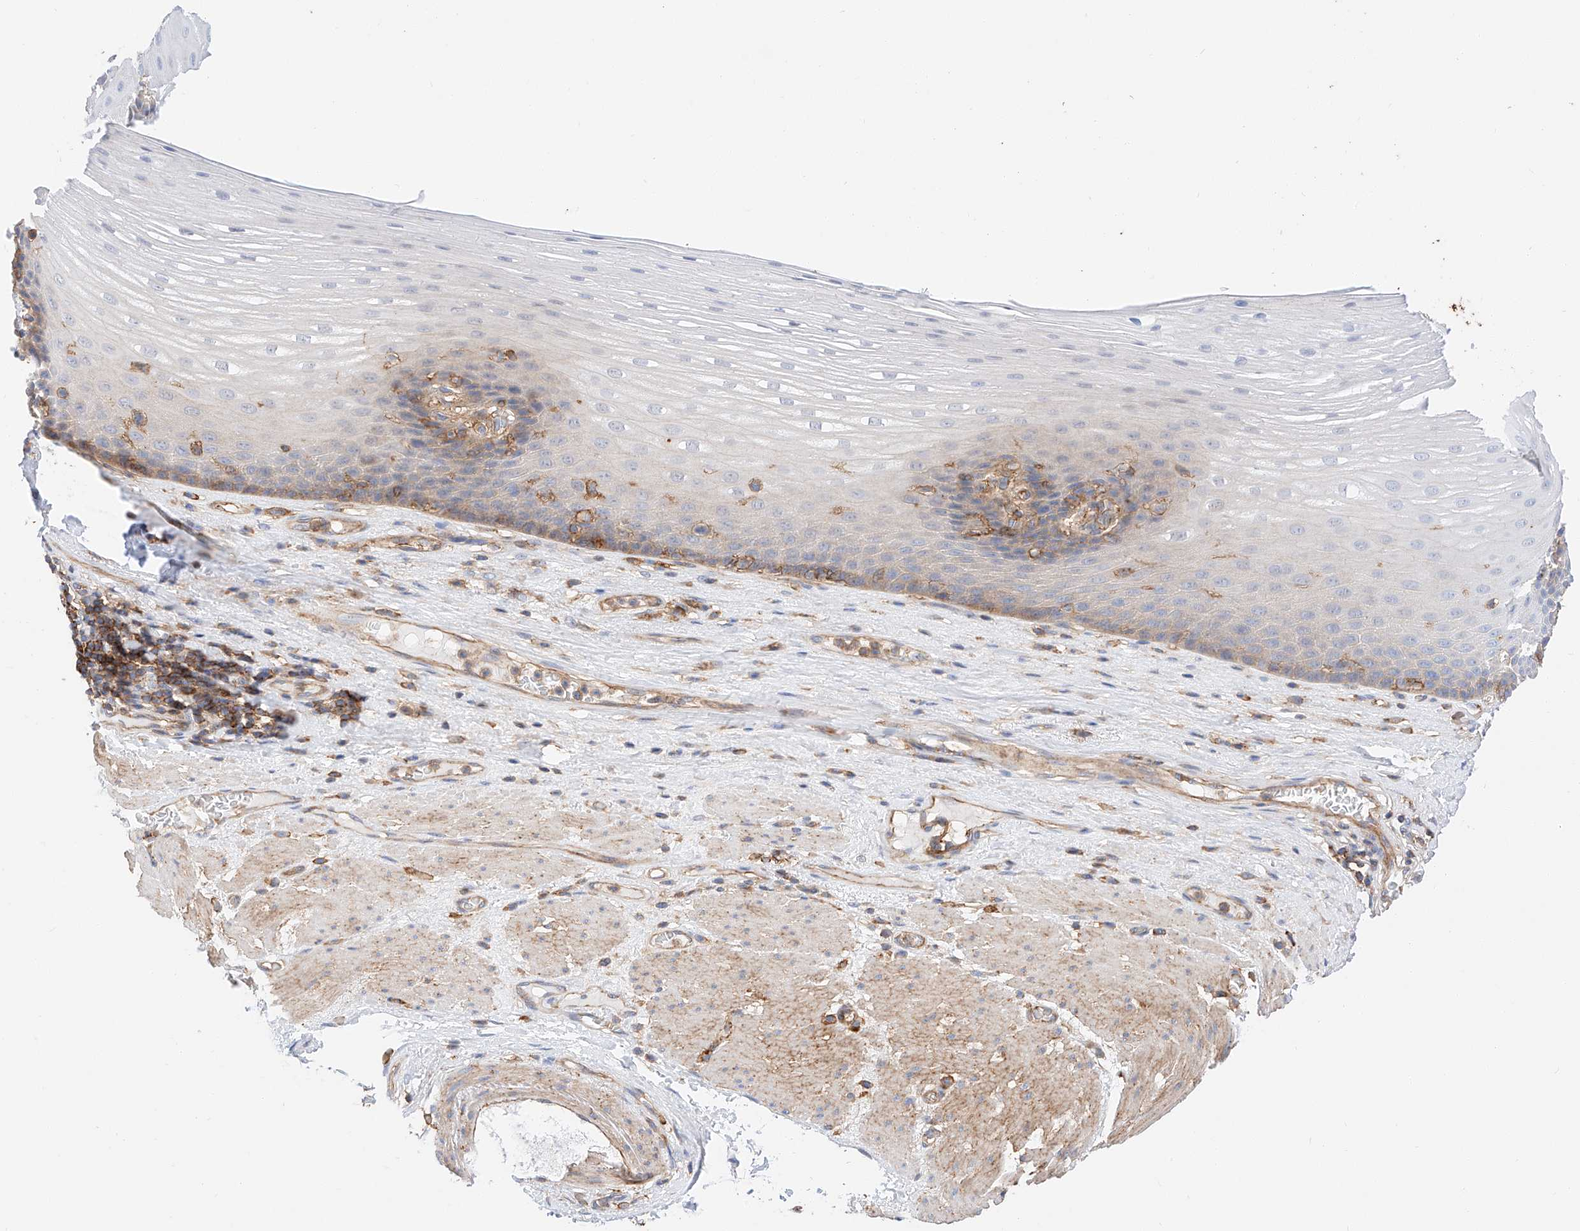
{"staining": {"intensity": "moderate", "quantity": "<25%", "location": "cytoplasmic/membranous"}, "tissue": "esophagus", "cell_type": "Squamous epithelial cells", "image_type": "normal", "snomed": [{"axis": "morphology", "description": "Normal tissue, NOS"}, {"axis": "topography", "description": "Esophagus"}], "caption": "Immunohistochemical staining of normal esophagus reveals low levels of moderate cytoplasmic/membranous expression in about <25% of squamous epithelial cells. (IHC, brightfield microscopy, high magnification).", "gene": "ENSG00000259132", "patient": {"sex": "male", "age": 62}}